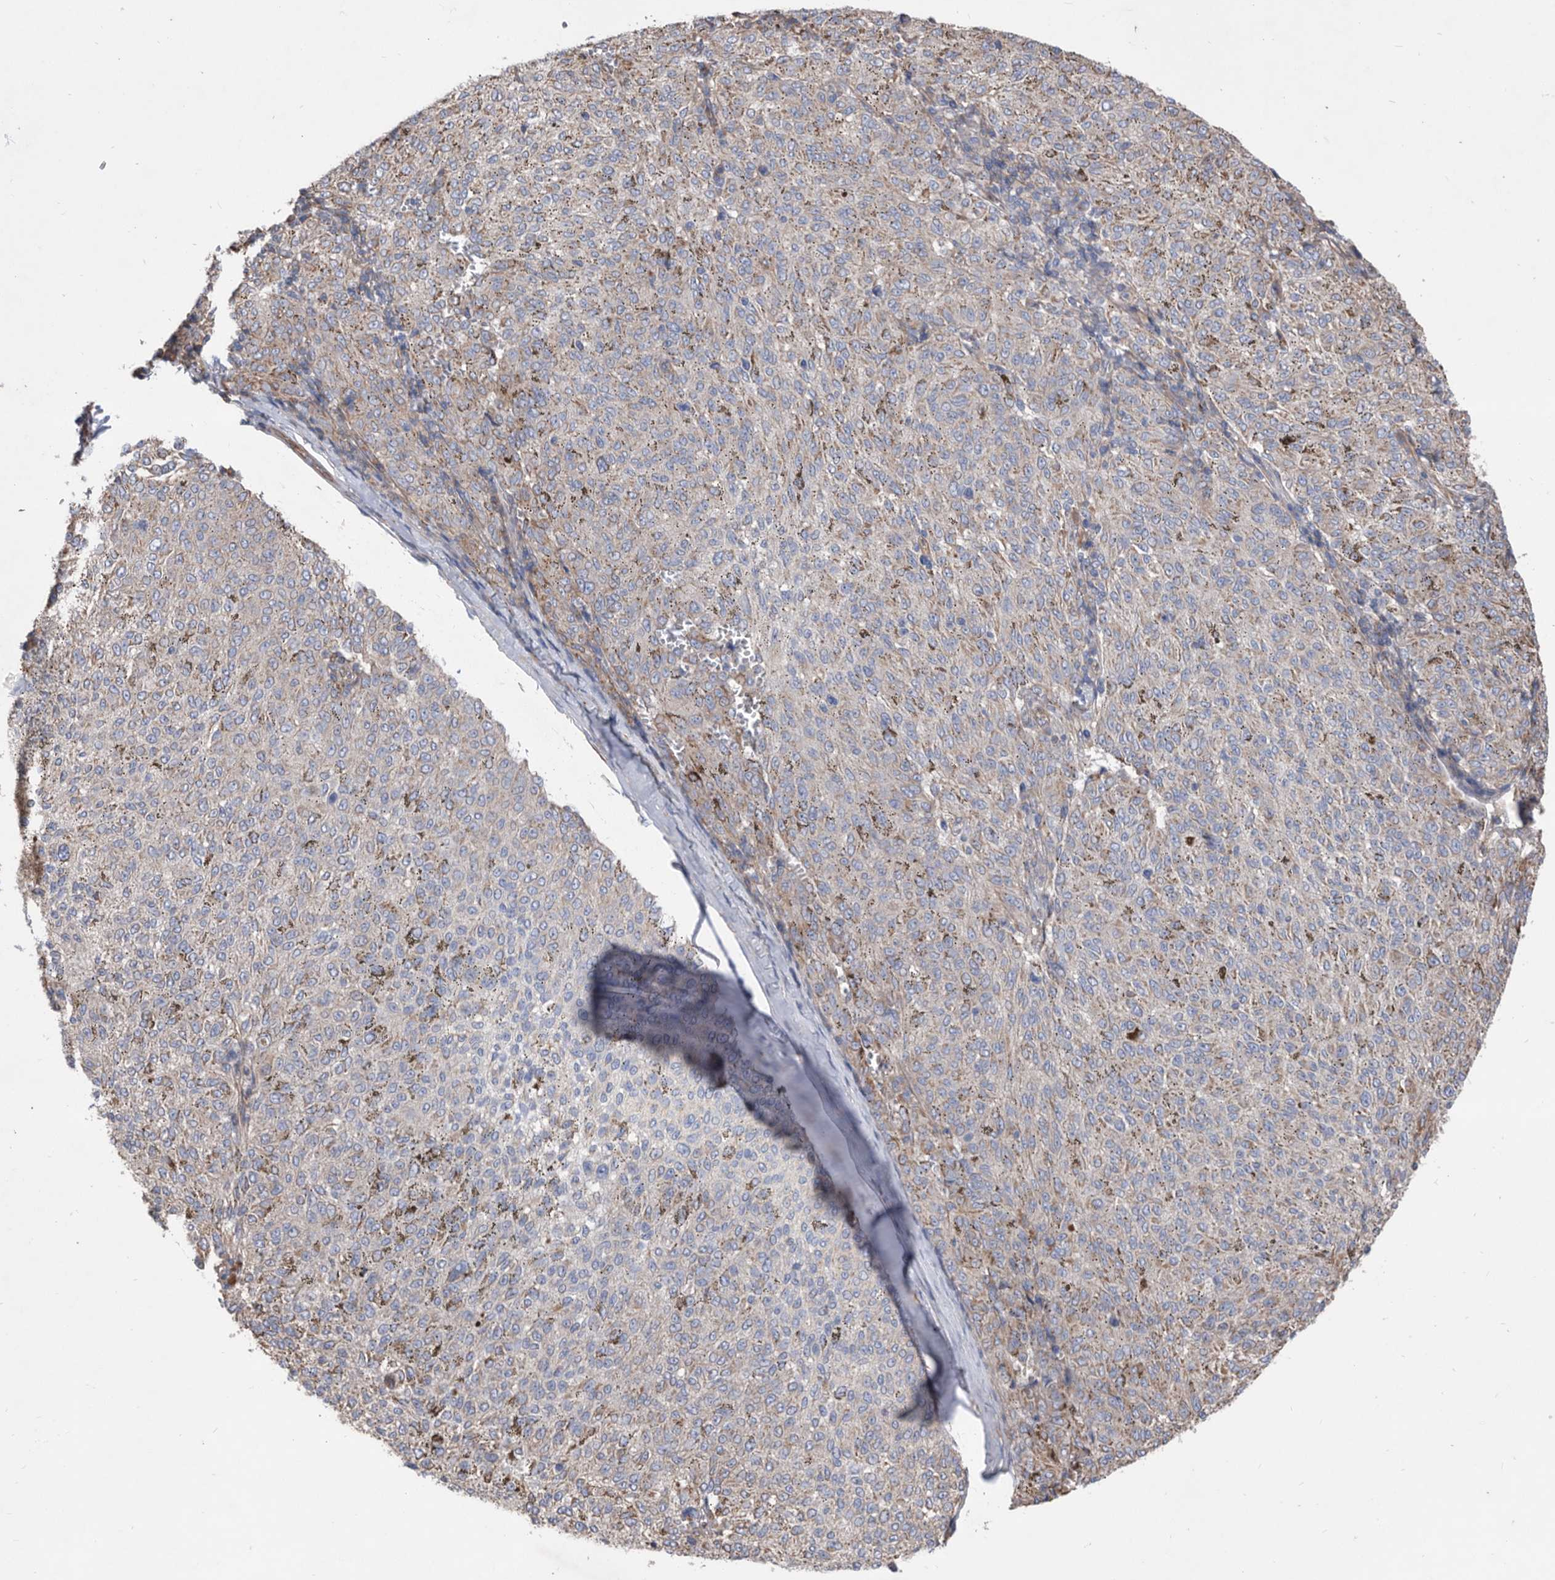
{"staining": {"intensity": "moderate", "quantity": "25%-75%", "location": "cytoplasmic/membranous"}, "tissue": "melanoma", "cell_type": "Tumor cells", "image_type": "cancer", "snomed": [{"axis": "morphology", "description": "Malignant melanoma, NOS"}, {"axis": "topography", "description": "Skin"}], "caption": "Human malignant melanoma stained with a protein marker displays moderate staining in tumor cells.", "gene": "ATP13A3", "patient": {"sex": "female", "age": 72}}